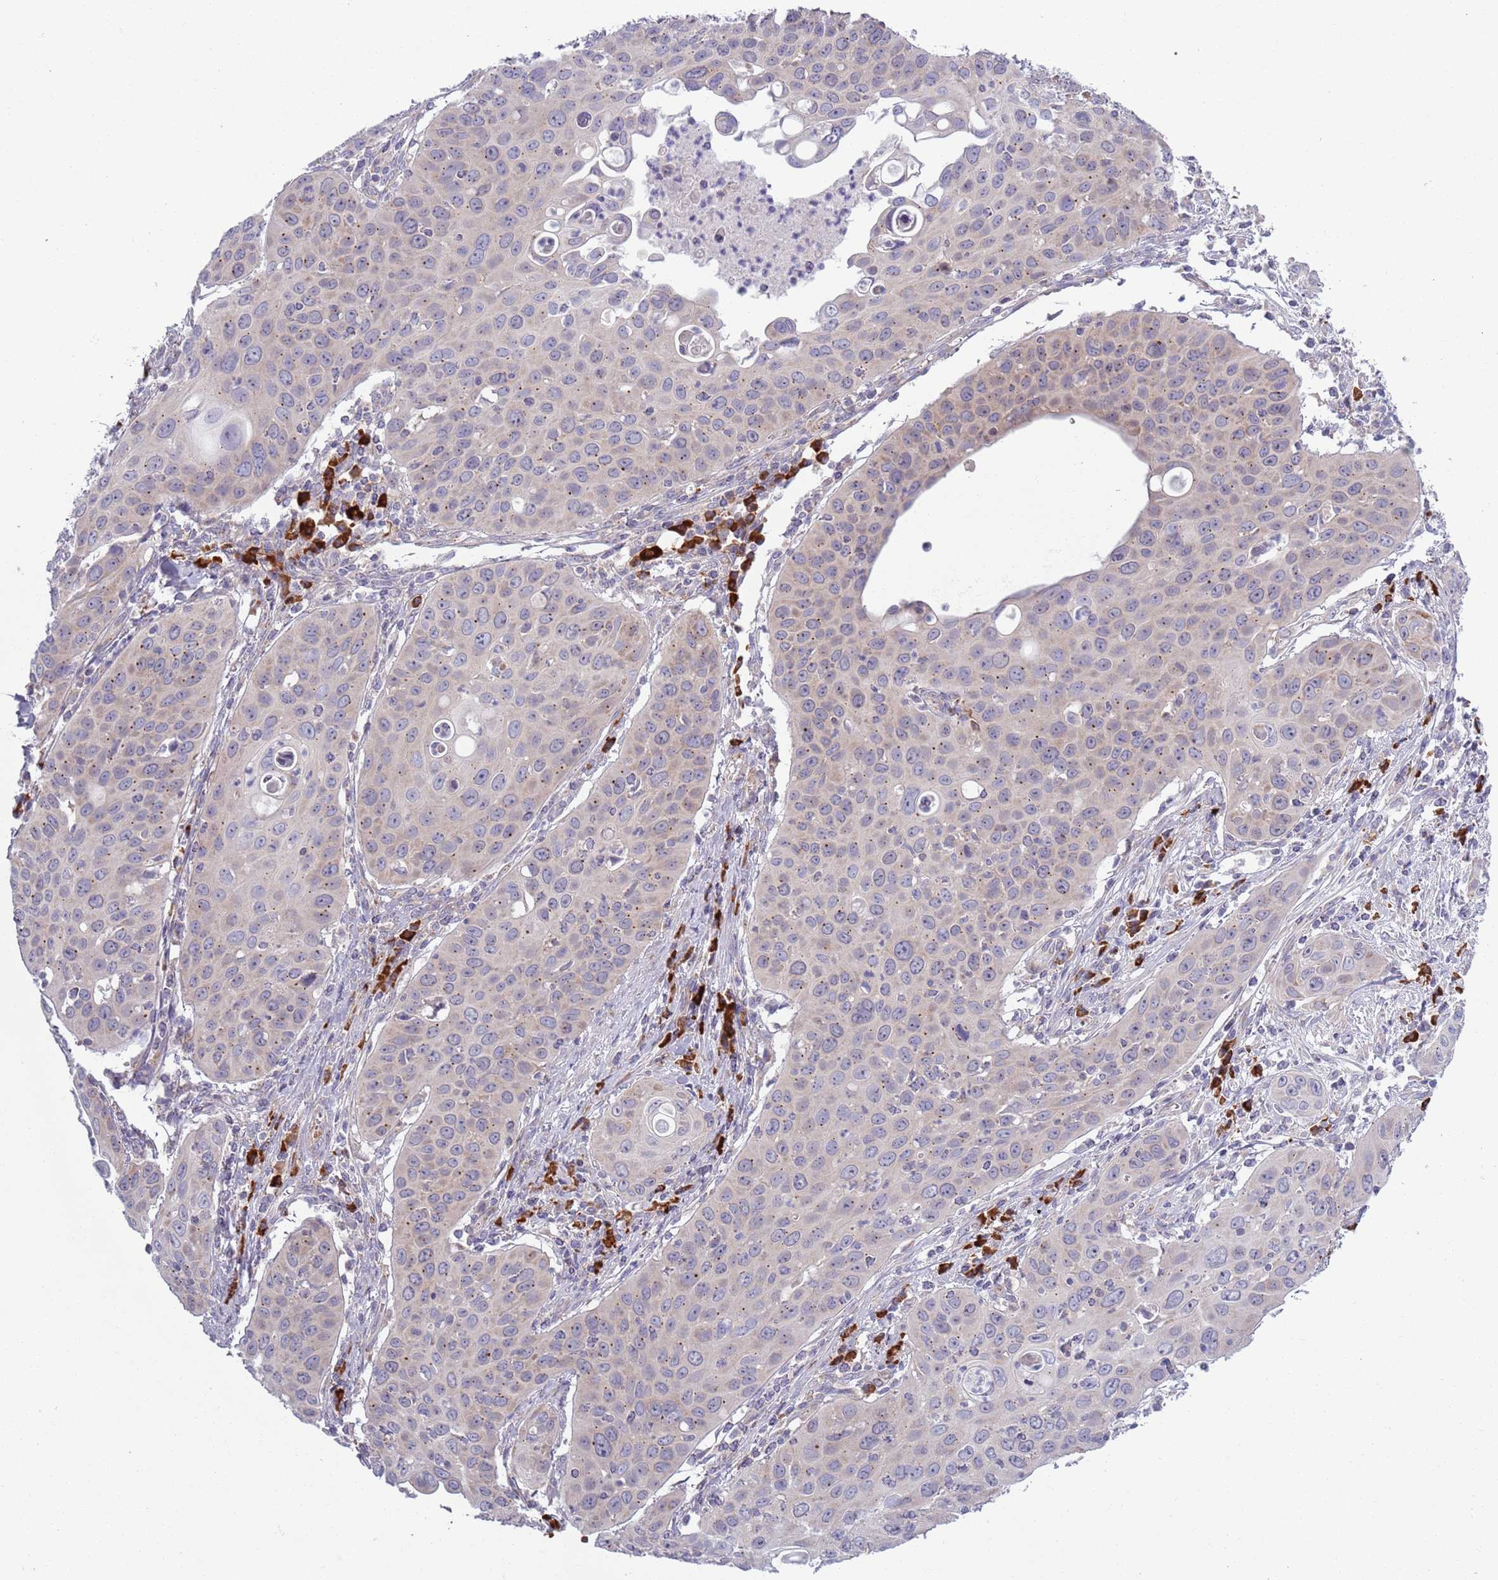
{"staining": {"intensity": "weak", "quantity": "<25%", "location": "cytoplasmic/membranous"}, "tissue": "cervical cancer", "cell_type": "Tumor cells", "image_type": "cancer", "snomed": [{"axis": "morphology", "description": "Squamous cell carcinoma, NOS"}, {"axis": "topography", "description": "Cervix"}], "caption": "Protein analysis of cervical squamous cell carcinoma demonstrates no significant expression in tumor cells.", "gene": "LTB", "patient": {"sex": "female", "age": 36}}